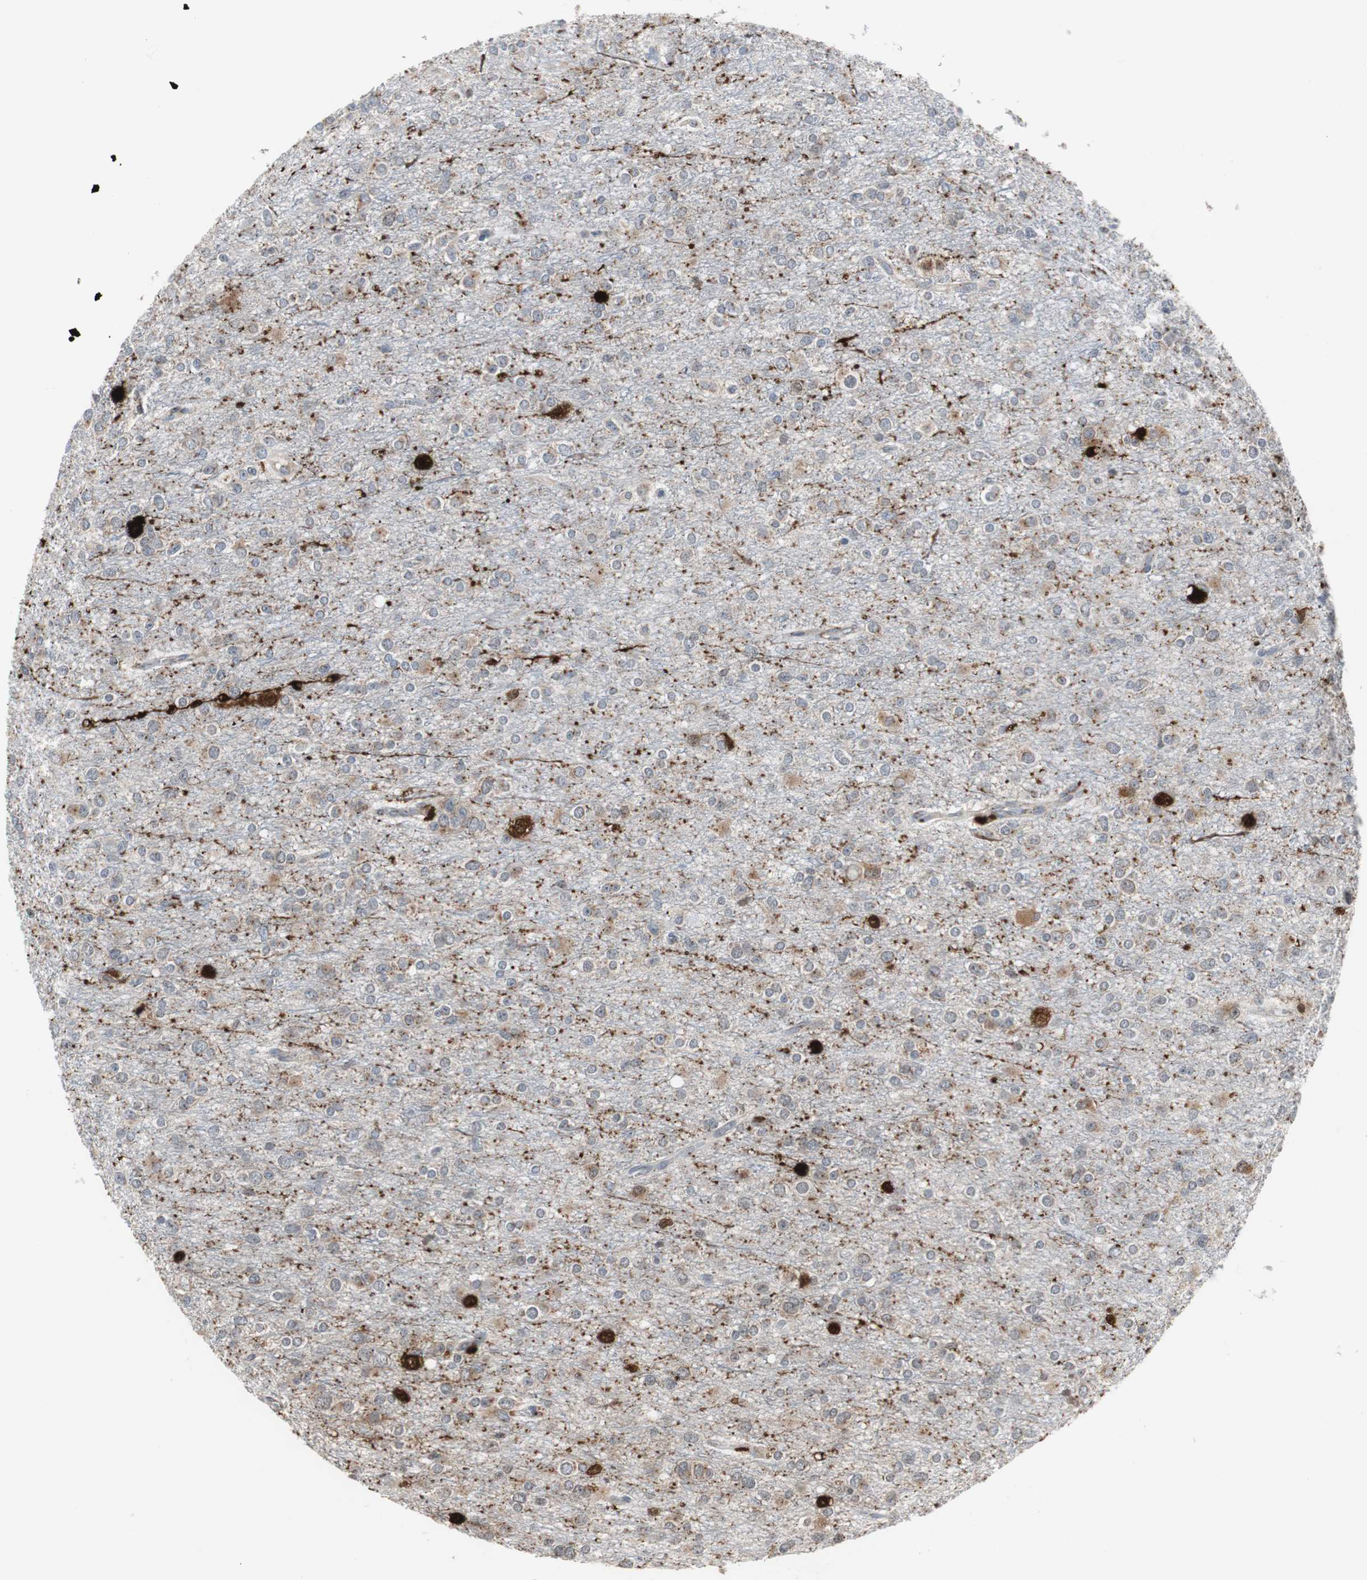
{"staining": {"intensity": "moderate", "quantity": ">75%", "location": "cytoplasmic/membranous"}, "tissue": "glioma", "cell_type": "Tumor cells", "image_type": "cancer", "snomed": [{"axis": "morphology", "description": "Glioma, malignant, Low grade"}, {"axis": "topography", "description": "Brain"}], "caption": "Glioma stained for a protein (brown) exhibits moderate cytoplasmic/membranous positive expression in approximately >75% of tumor cells.", "gene": "CALB2", "patient": {"sex": "male", "age": 42}}